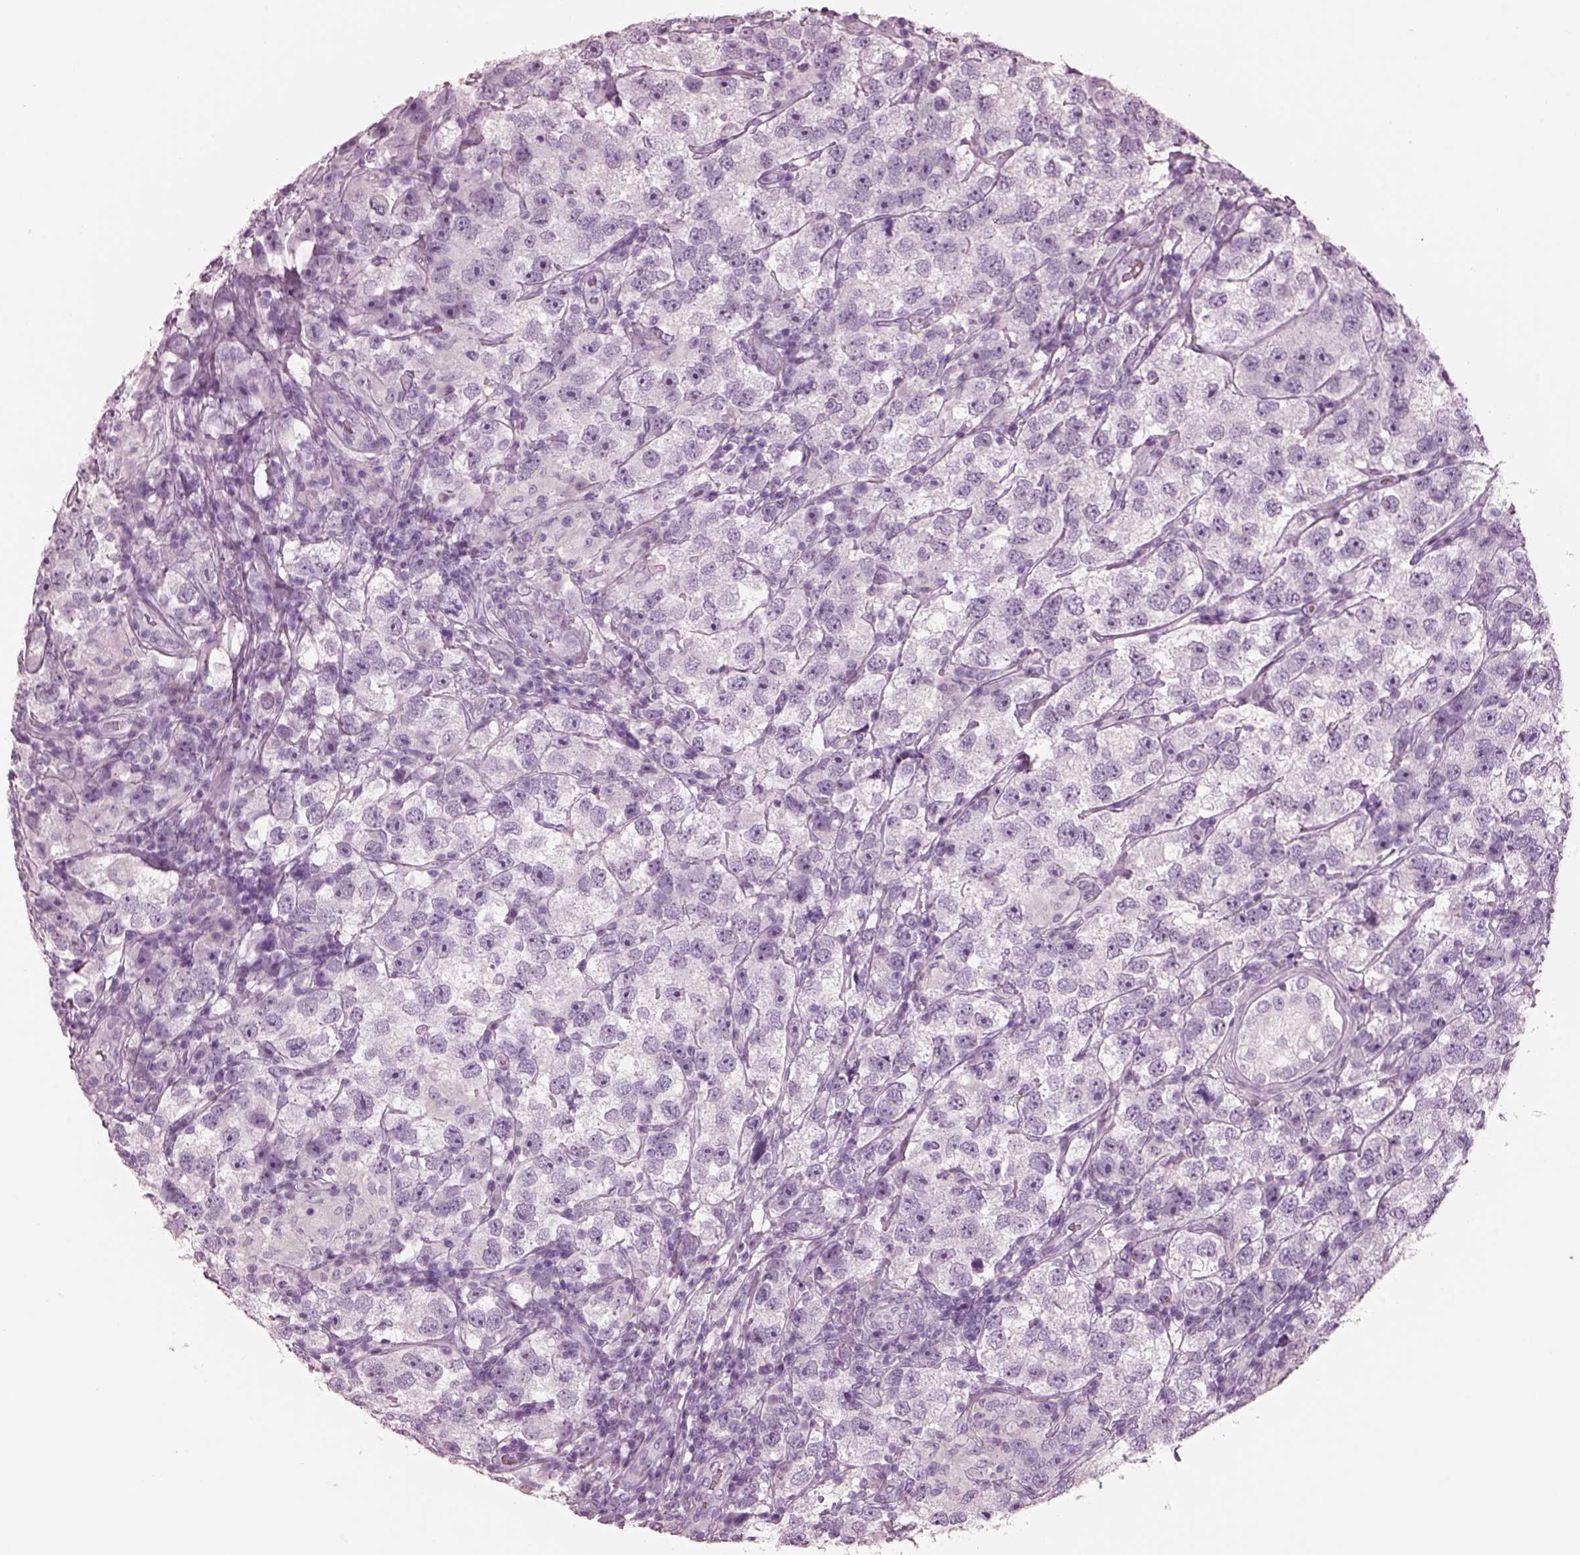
{"staining": {"intensity": "negative", "quantity": "none", "location": "none"}, "tissue": "testis cancer", "cell_type": "Tumor cells", "image_type": "cancer", "snomed": [{"axis": "morphology", "description": "Seminoma, NOS"}, {"axis": "topography", "description": "Testis"}], "caption": "This is an immunohistochemistry histopathology image of human testis cancer. There is no positivity in tumor cells.", "gene": "PACRG", "patient": {"sex": "male", "age": 26}}